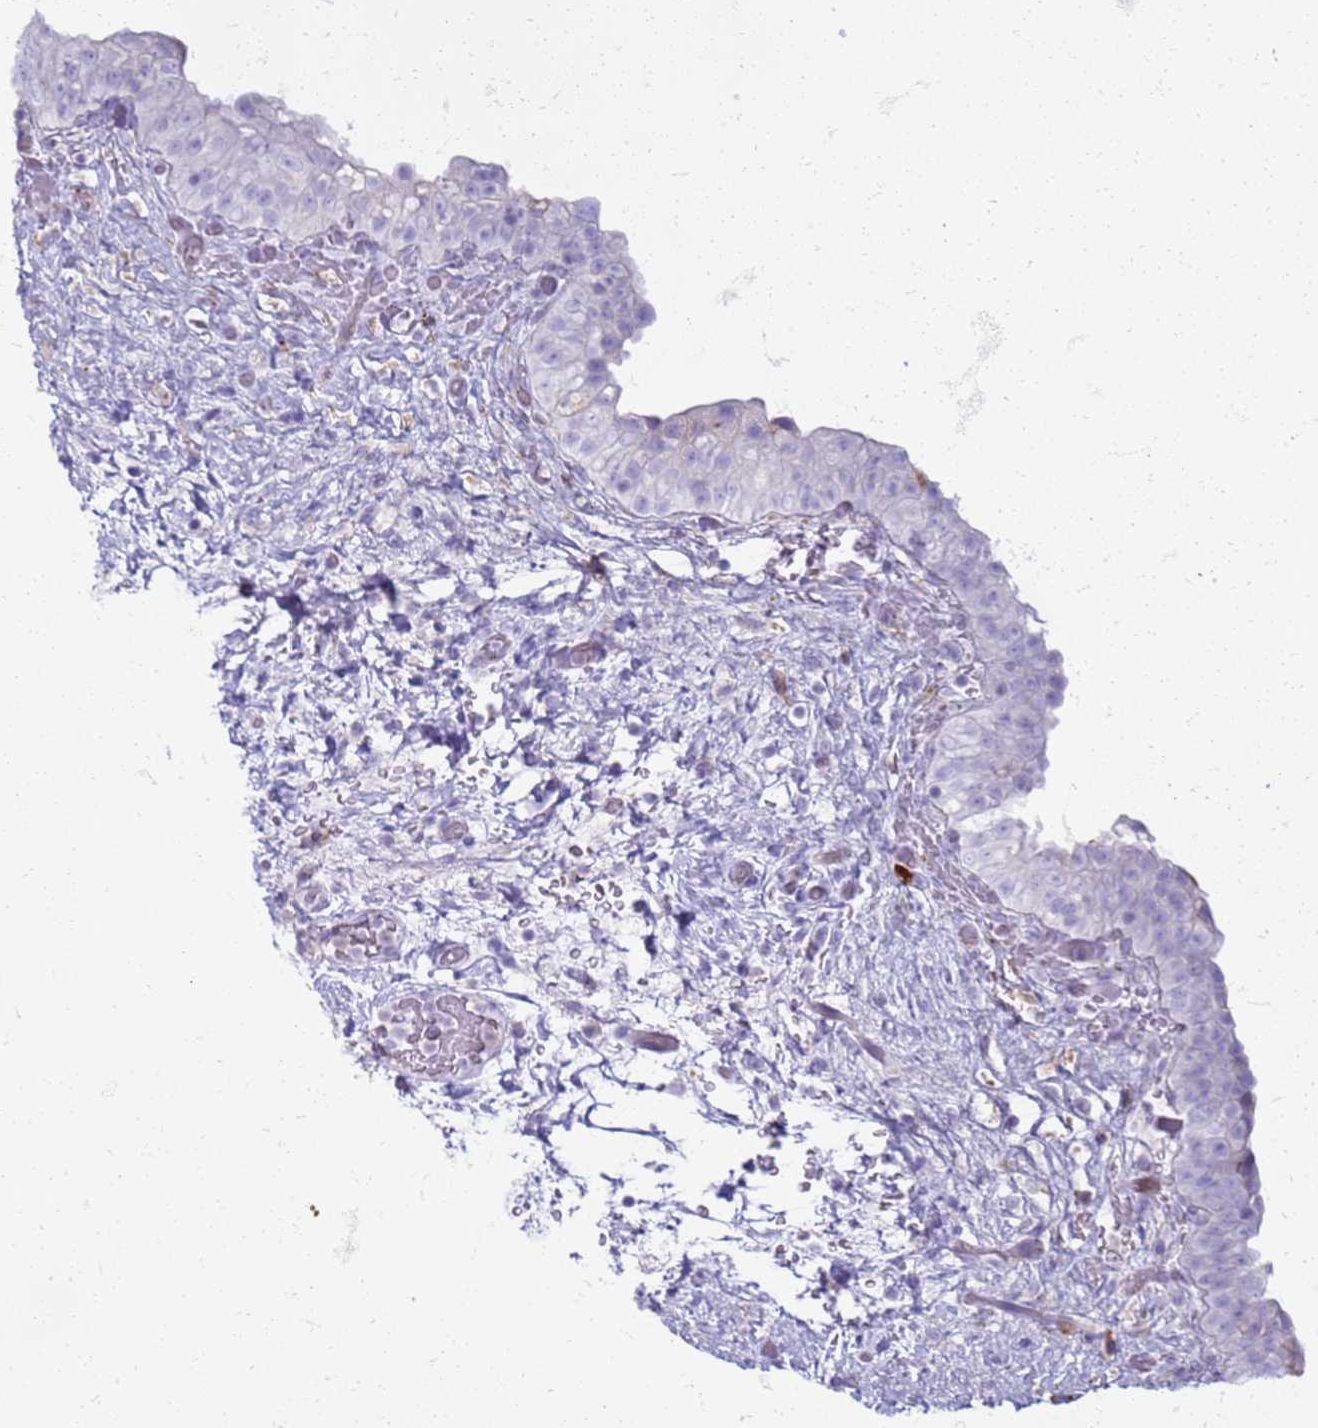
{"staining": {"intensity": "negative", "quantity": "none", "location": "none"}, "tissue": "urinary bladder", "cell_type": "Urothelial cells", "image_type": "normal", "snomed": [{"axis": "morphology", "description": "Normal tissue, NOS"}, {"axis": "topography", "description": "Urinary bladder"}], "caption": "Immunohistochemistry (IHC) of benign urinary bladder displays no staining in urothelial cells.", "gene": "PDK3", "patient": {"sex": "male", "age": 69}}